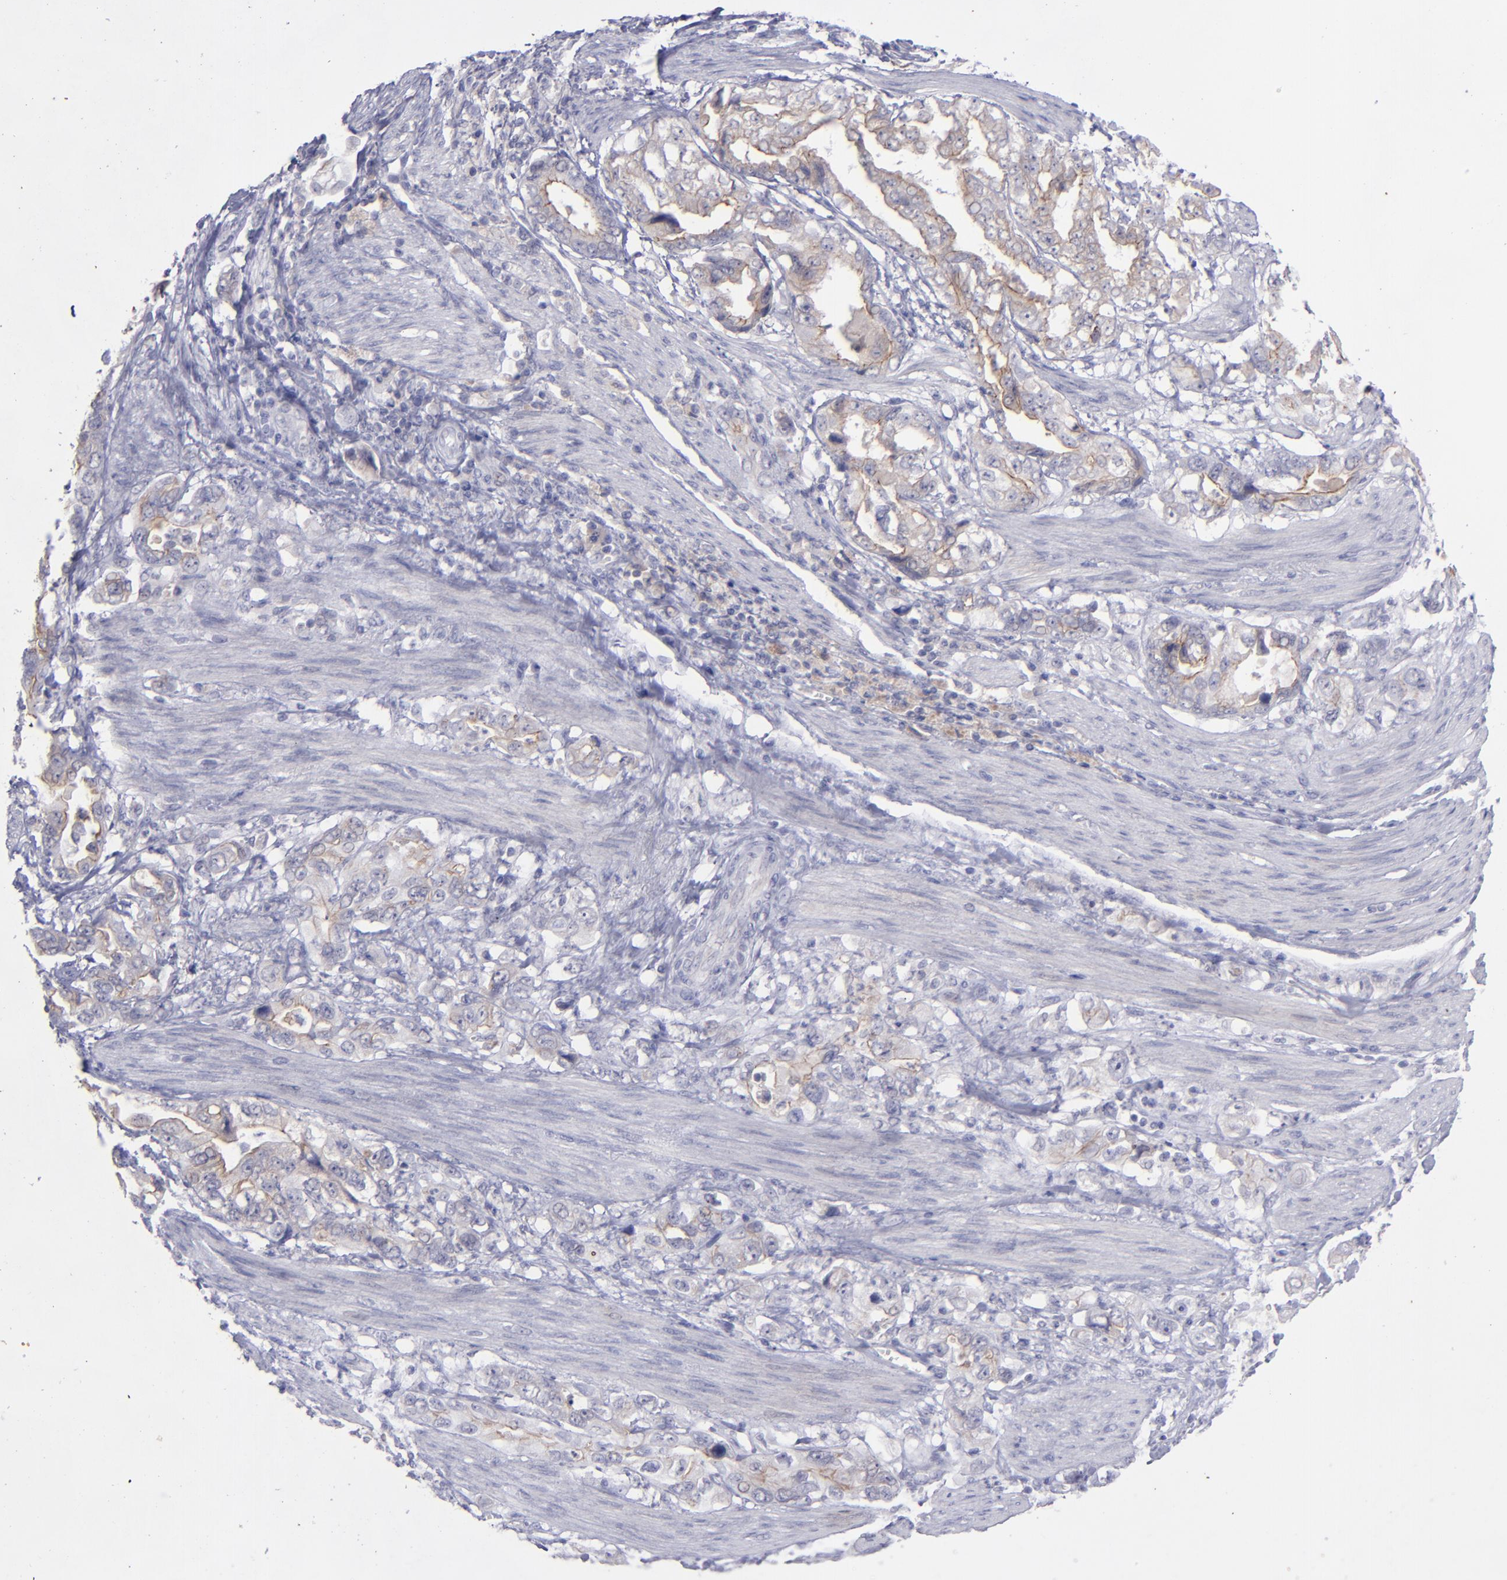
{"staining": {"intensity": "weak", "quantity": "<25%", "location": "cytoplasmic/membranous"}, "tissue": "stomach cancer", "cell_type": "Tumor cells", "image_type": "cancer", "snomed": [{"axis": "morphology", "description": "Adenocarcinoma, NOS"}, {"axis": "topography", "description": "Pancreas"}, {"axis": "topography", "description": "Stomach, upper"}], "caption": "A high-resolution micrograph shows immunohistochemistry staining of stomach cancer, which demonstrates no significant expression in tumor cells. Brightfield microscopy of immunohistochemistry stained with DAB (3,3'-diaminobenzidine) (brown) and hematoxylin (blue), captured at high magnification.", "gene": "EVPL", "patient": {"sex": "male", "age": 77}}